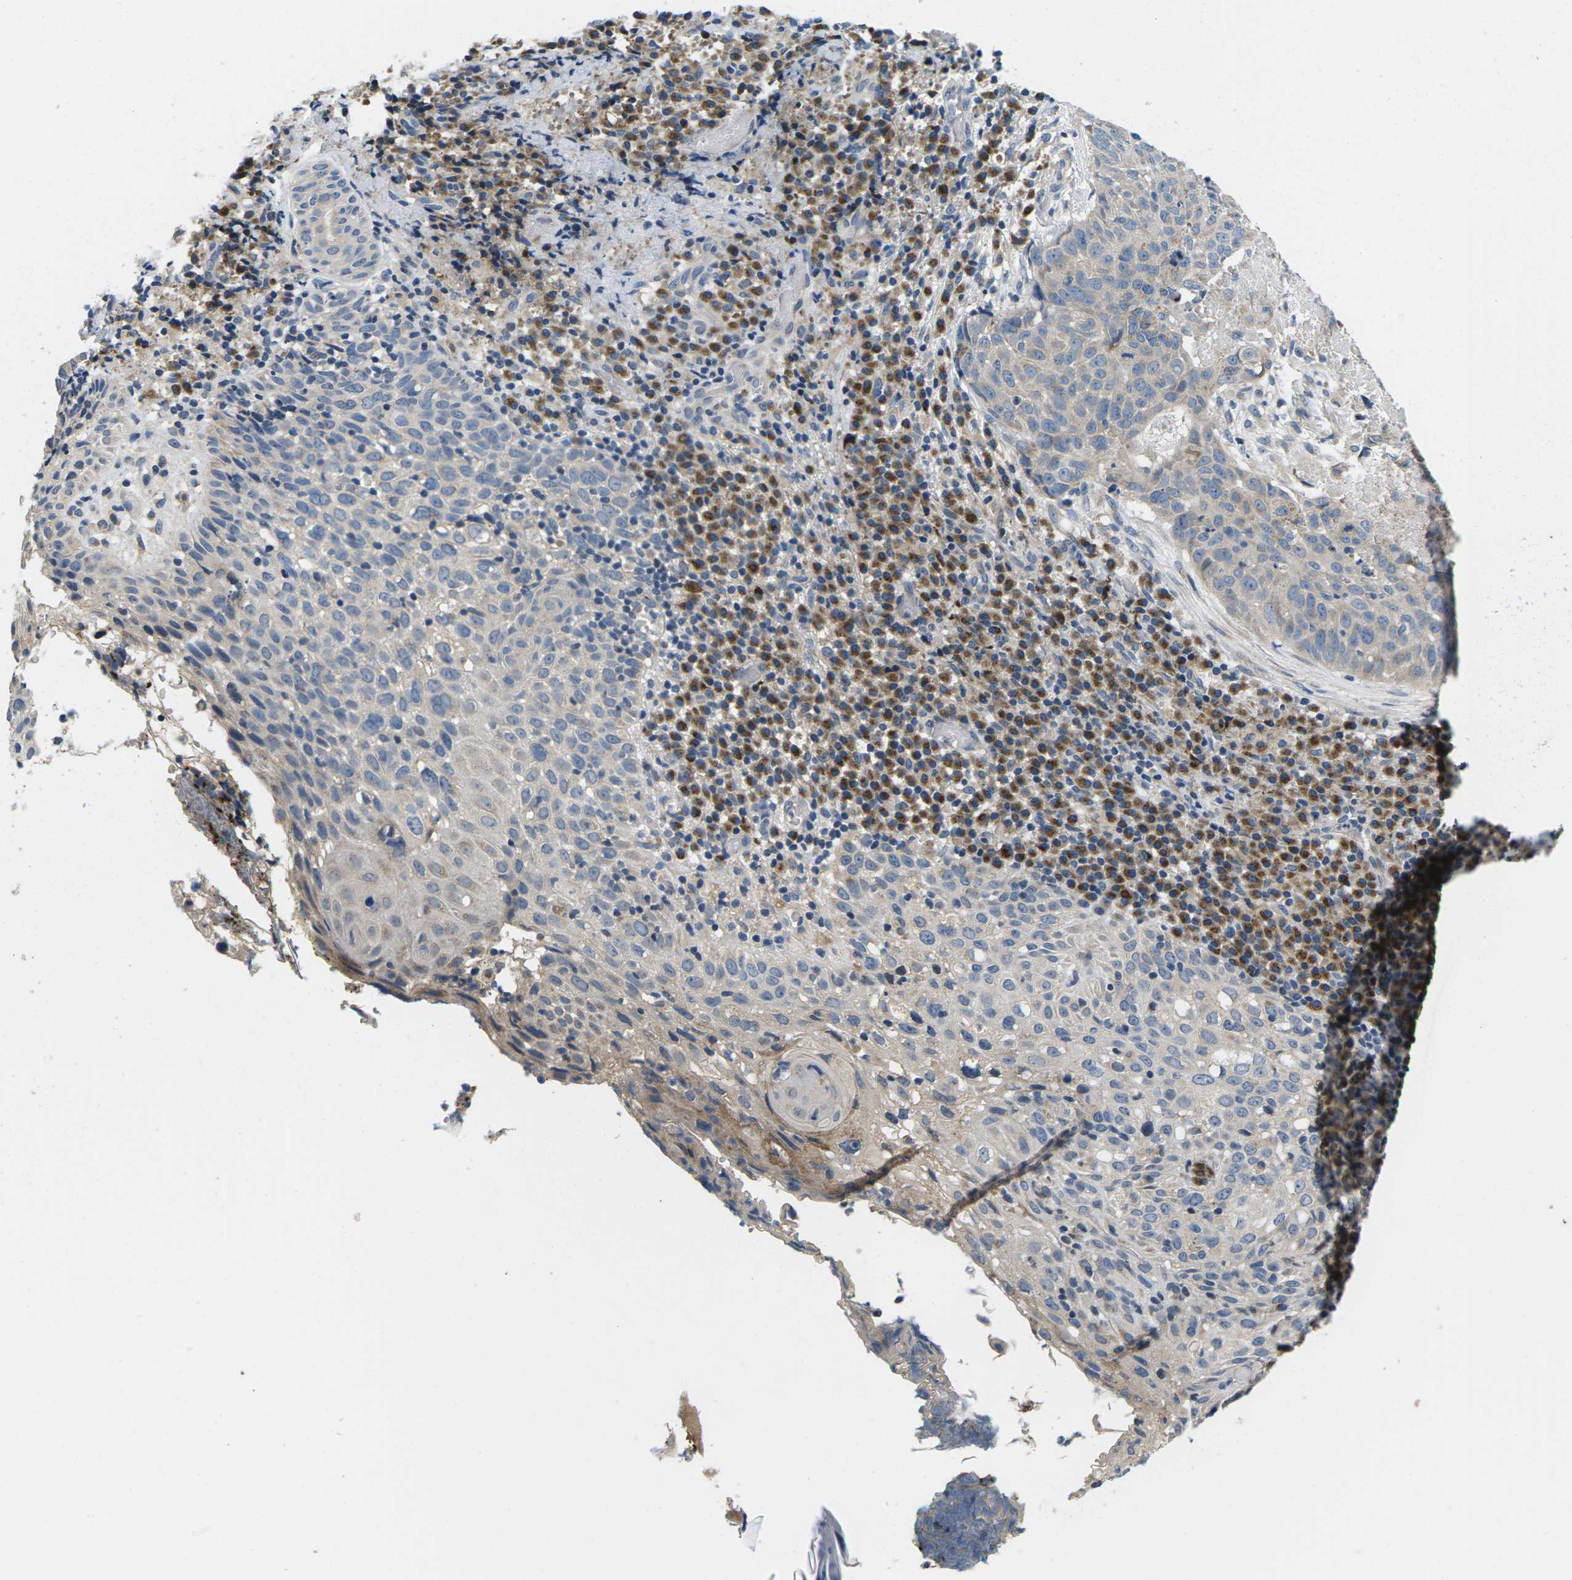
{"staining": {"intensity": "negative", "quantity": "none", "location": "none"}, "tissue": "skin cancer", "cell_type": "Tumor cells", "image_type": "cancer", "snomed": [{"axis": "morphology", "description": "Squamous cell carcinoma in situ, NOS"}, {"axis": "morphology", "description": "Squamous cell carcinoma, NOS"}, {"axis": "topography", "description": "Skin"}], "caption": "Tumor cells show no significant protein staining in skin squamous cell carcinoma.", "gene": "ERGIC3", "patient": {"sex": "male", "age": 93}}